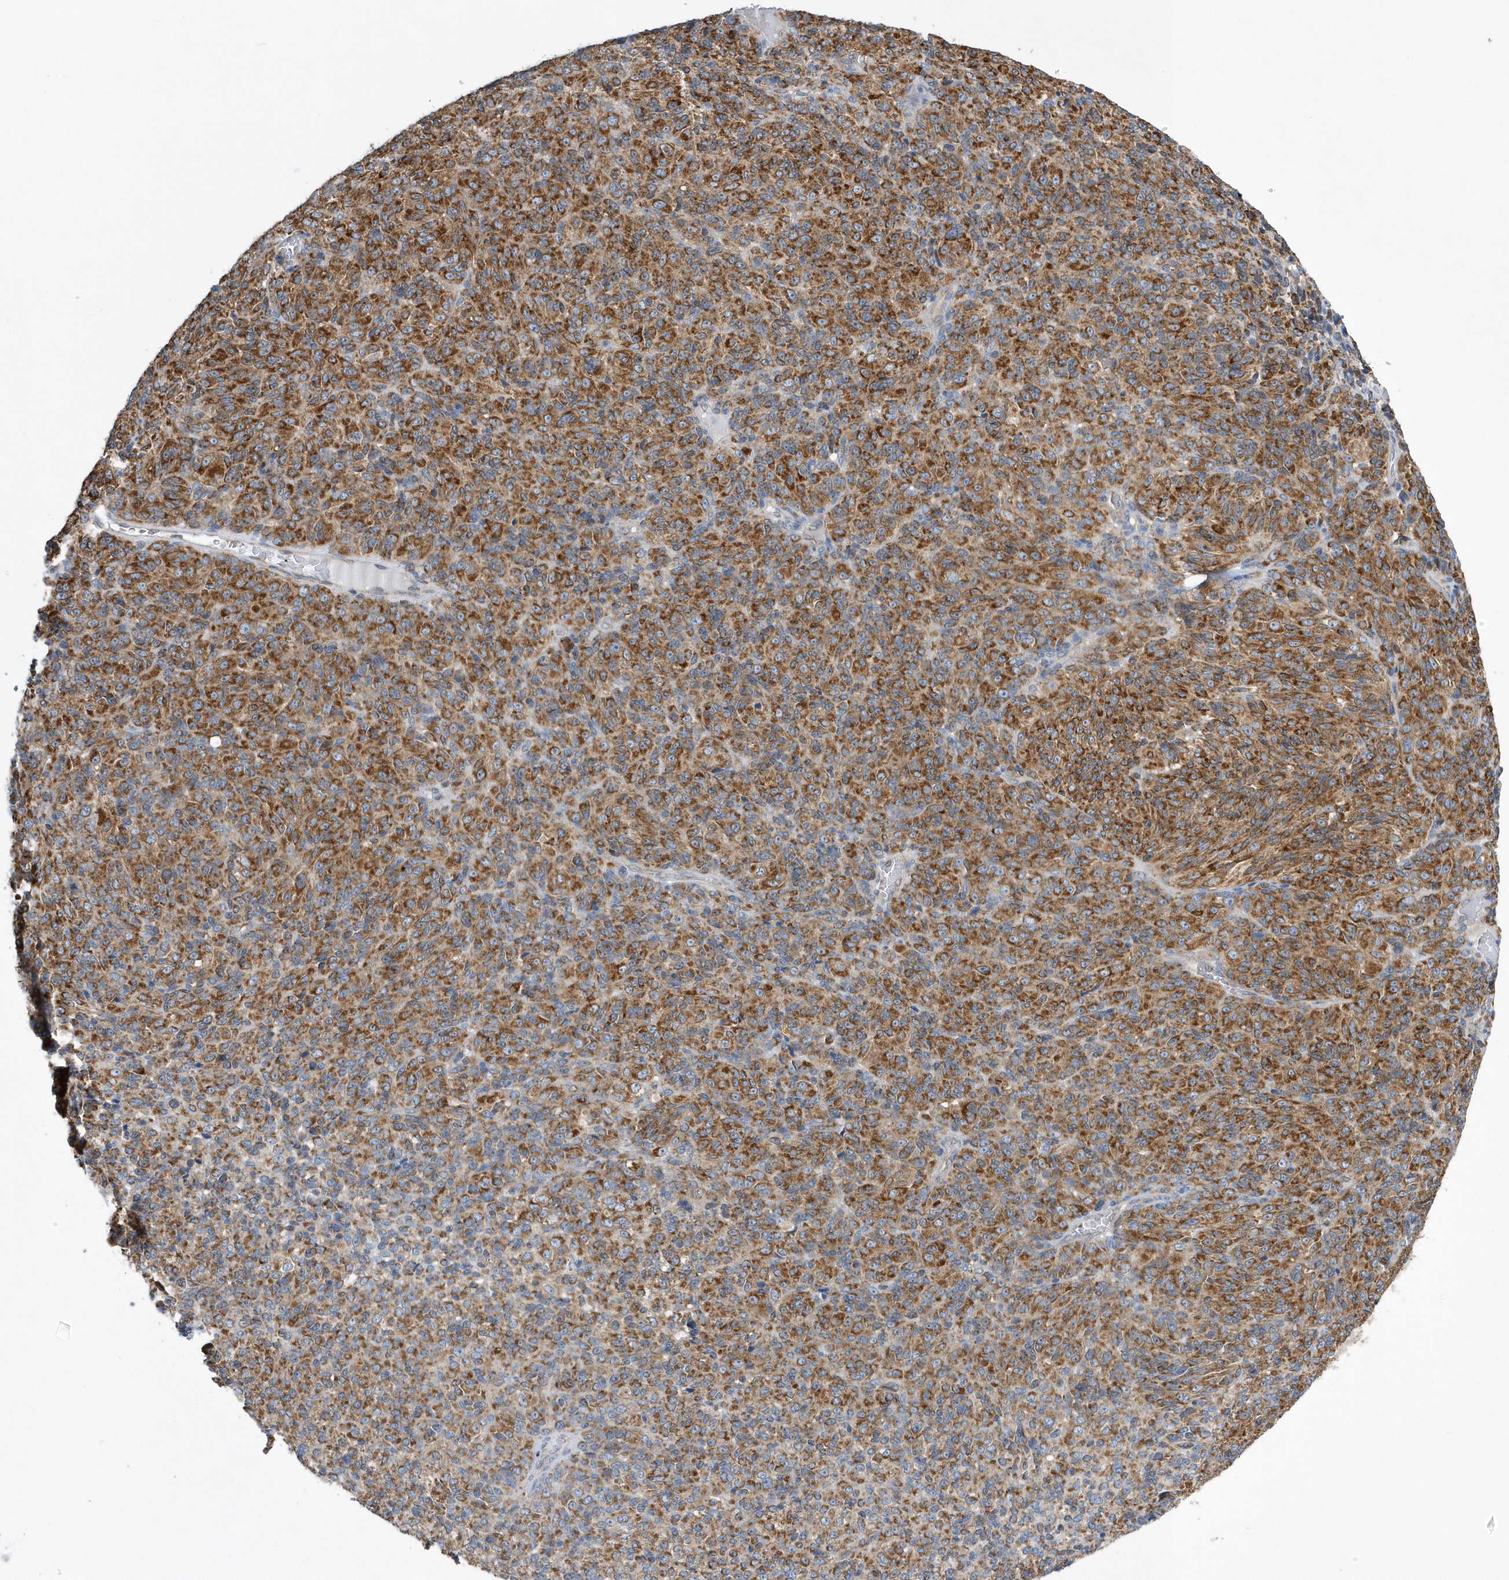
{"staining": {"intensity": "strong", "quantity": ">75%", "location": "cytoplasmic/membranous"}, "tissue": "melanoma", "cell_type": "Tumor cells", "image_type": "cancer", "snomed": [{"axis": "morphology", "description": "Malignant melanoma, Metastatic site"}, {"axis": "topography", "description": "Brain"}], "caption": "Melanoma stained with DAB immunohistochemistry (IHC) displays high levels of strong cytoplasmic/membranous staining in approximately >75% of tumor cells. (brown staining indicates protein expression, while blue staining denotes nuclei).", "gene": "SPATA5", "patient": {"sex": "female", "age": 56}}